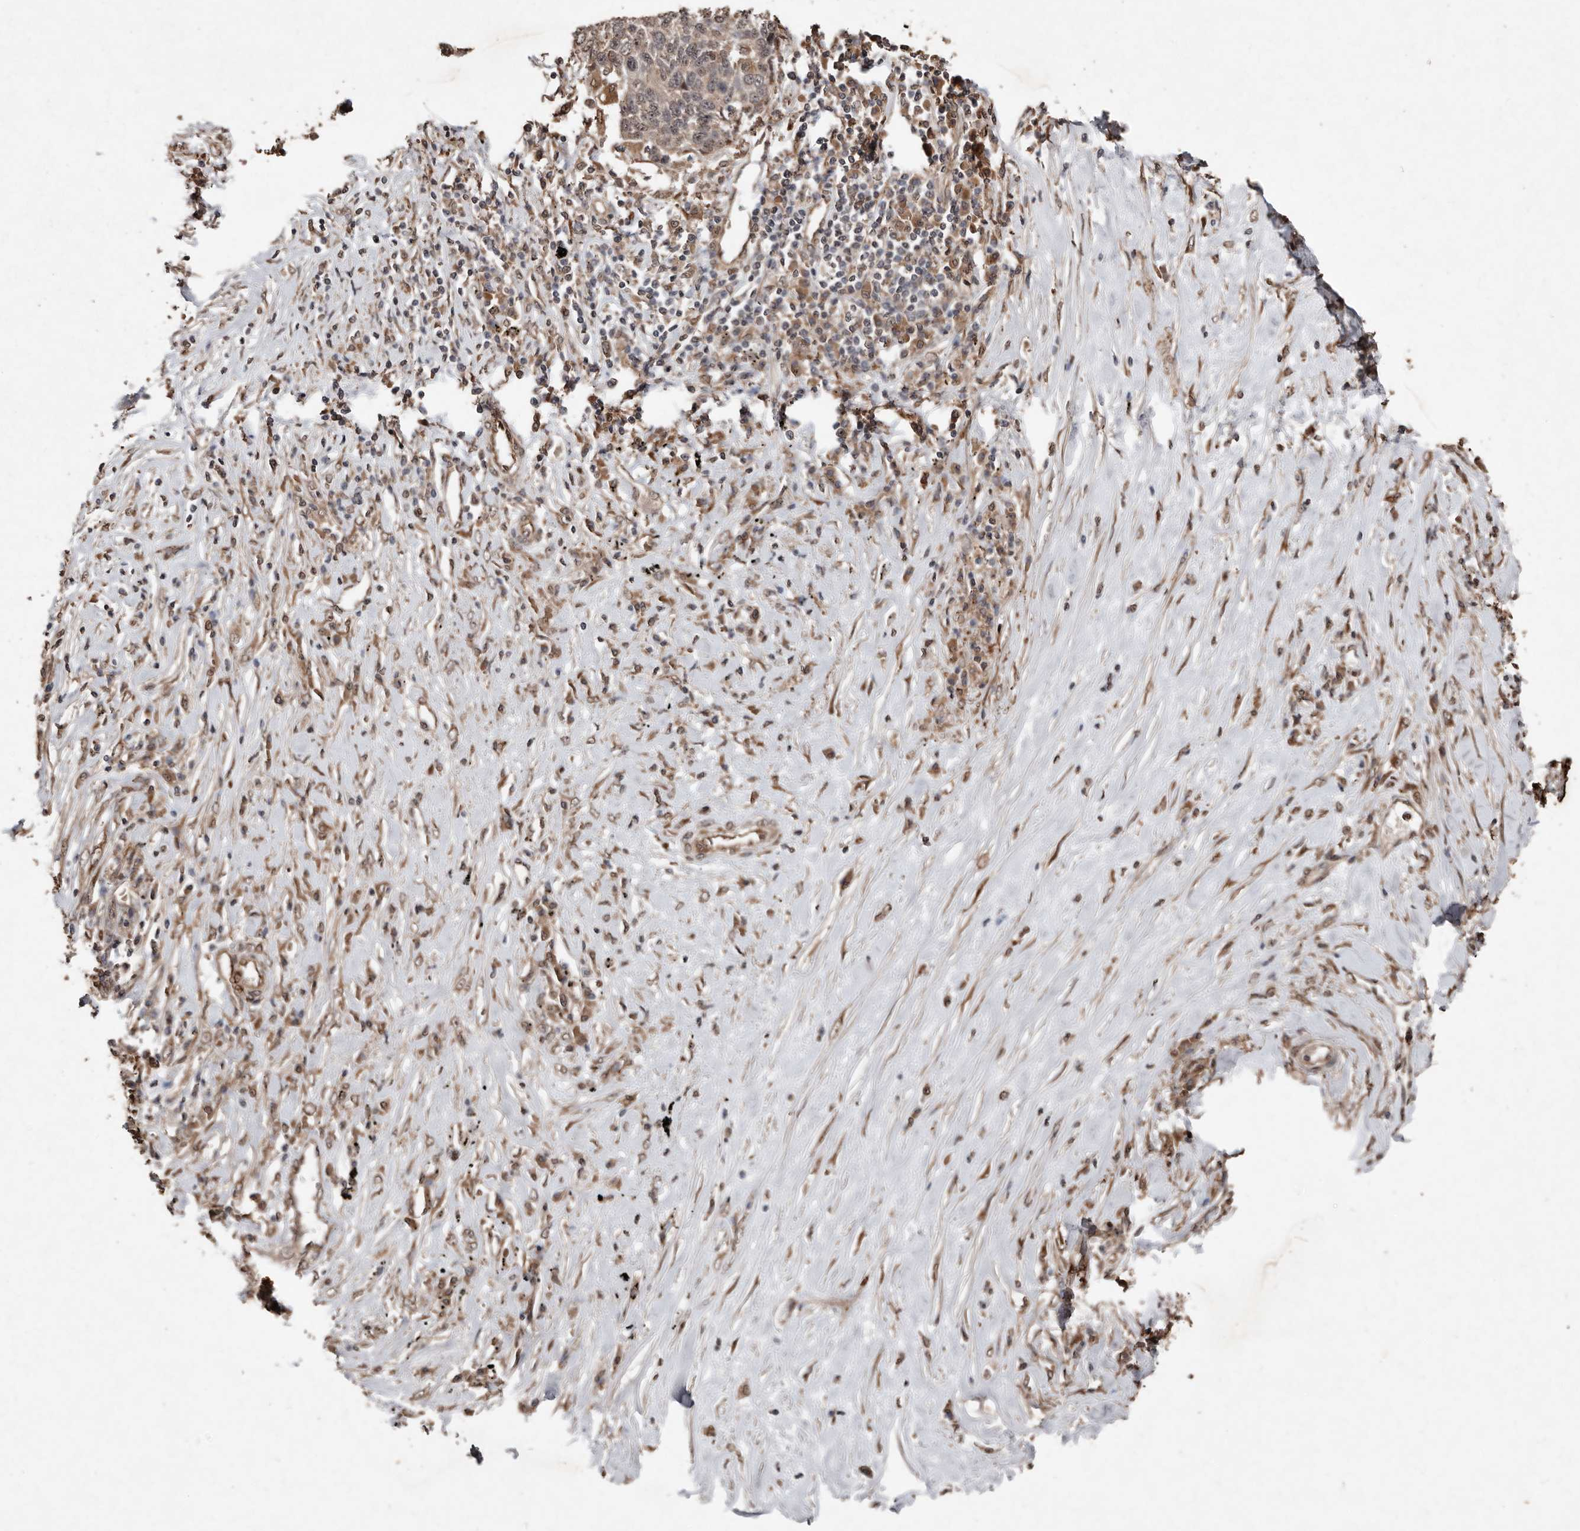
{"staining": {"intensity": "weak", "quantity": "25%-75%", "location": "cytoplasmic/membranous,nuclear"}, "tissue": "lung cancer", "cell_type": "Tumor cells", "image_type": "cancer", "snomed": [{"axis": "morphology", "description": "Squamous cell carcinoma, NOS"}, {"axis": "topography", "description": "Lung"}], "caption": "Squamous cell carcinoma (lung) tissue shows weak cytoplasmic/membranous and nuclear expression in approximately 25%-75% of tumor cells, visualized by immunohistochemistry.", "gene": "DIP2C", "patient": {"sex": "male", "age": 66}}